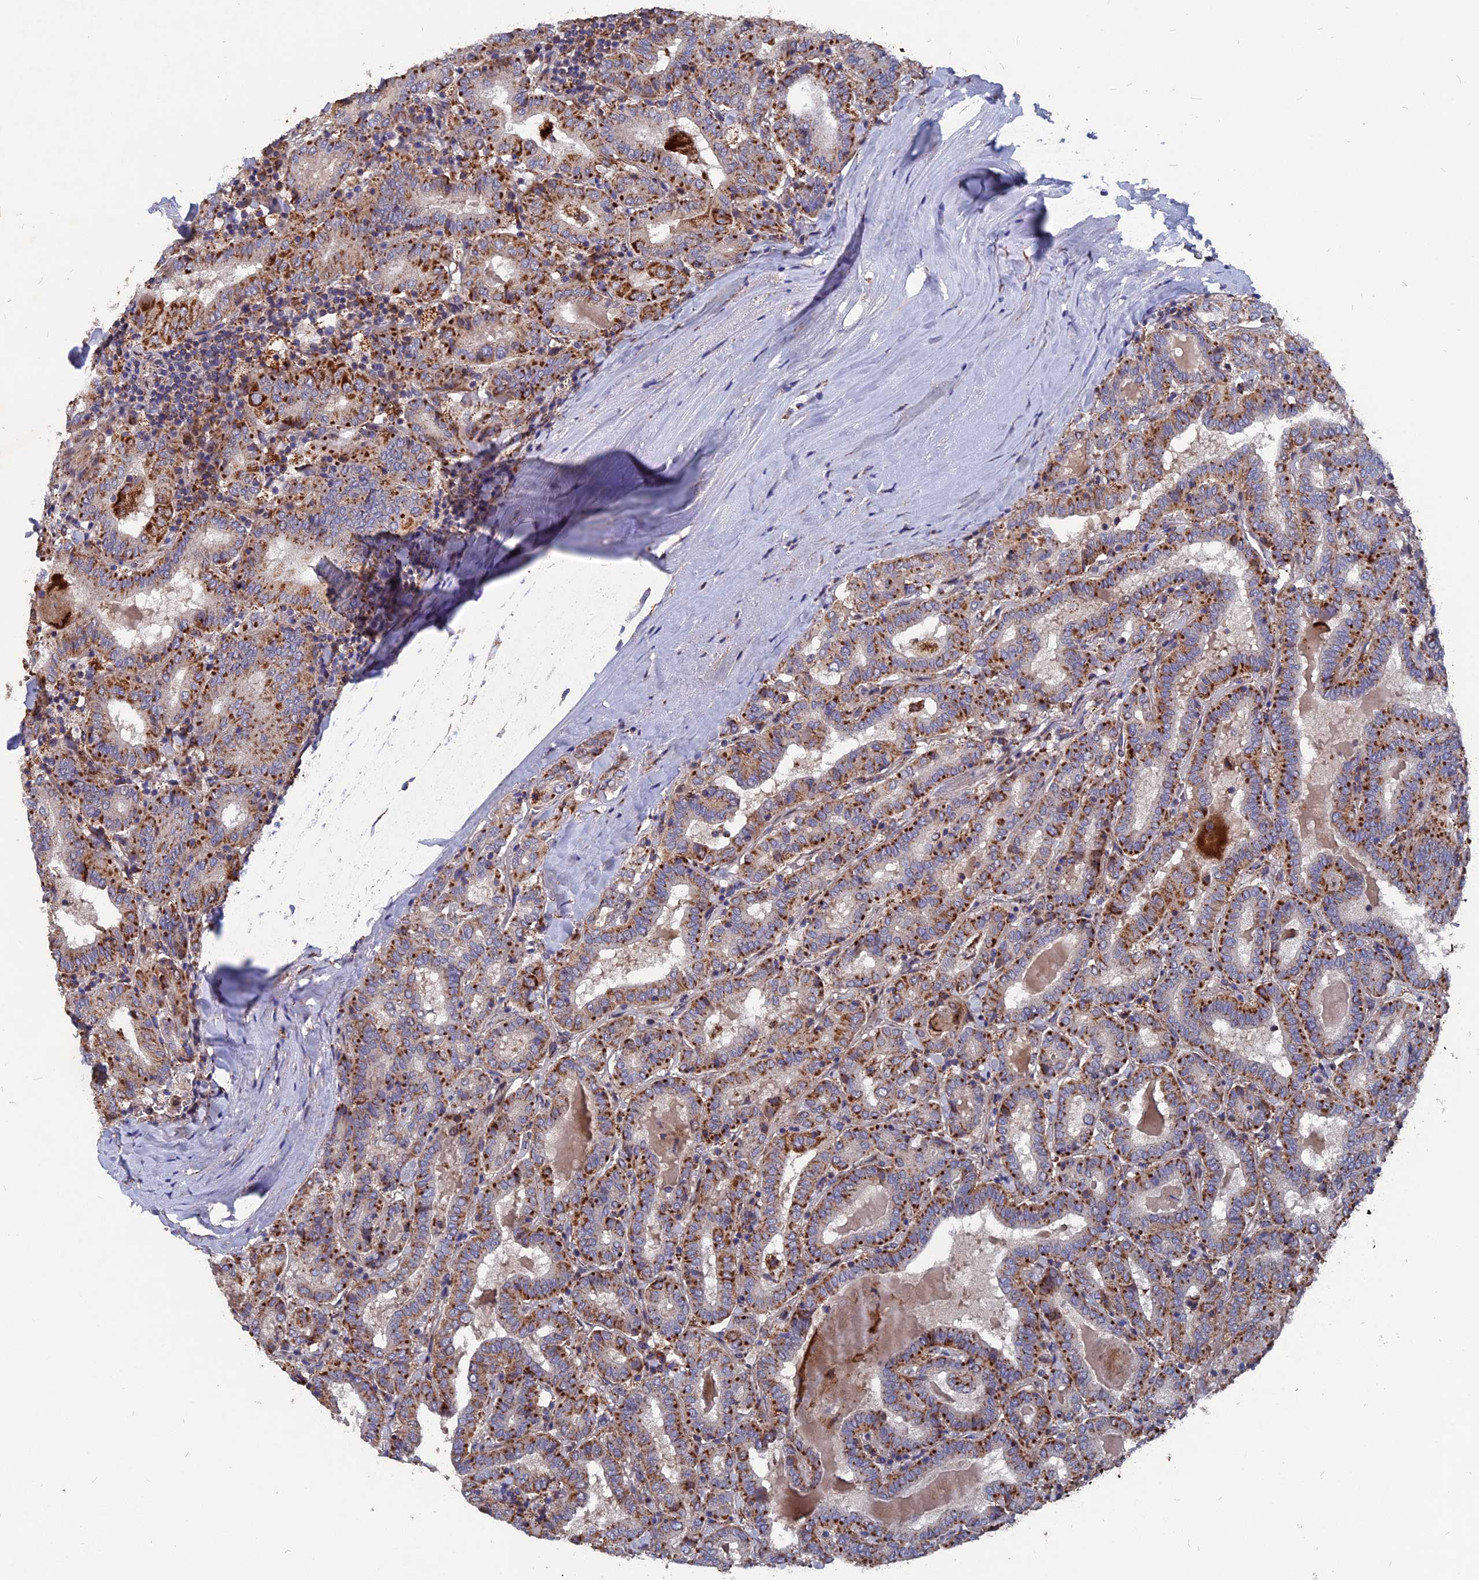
{"staining": {"intensity": "moderate", "quantity": ">75%", "location": "cytoplasmic/membranous"}, "tissue": "thyroid cancer", "cell_type": "Tumor cells", "image_type": "cancer", "snomed": [{"axis": "morphology", "description": "Papillary adenocarcinoma, NOS"}, {"axis": "topography", "description": "Thyroid gland"}], "caption": "IHC photomicrograph of human thyroid cancer (papillary adenocarcinoma) stained for a protein (brown), which shows medium levels of moderate cytoplasmic/membranous positivity in approximately >75% of tumor cells.", "gene": "TGFA", "patient": {"sex": "female", "age": 72}}